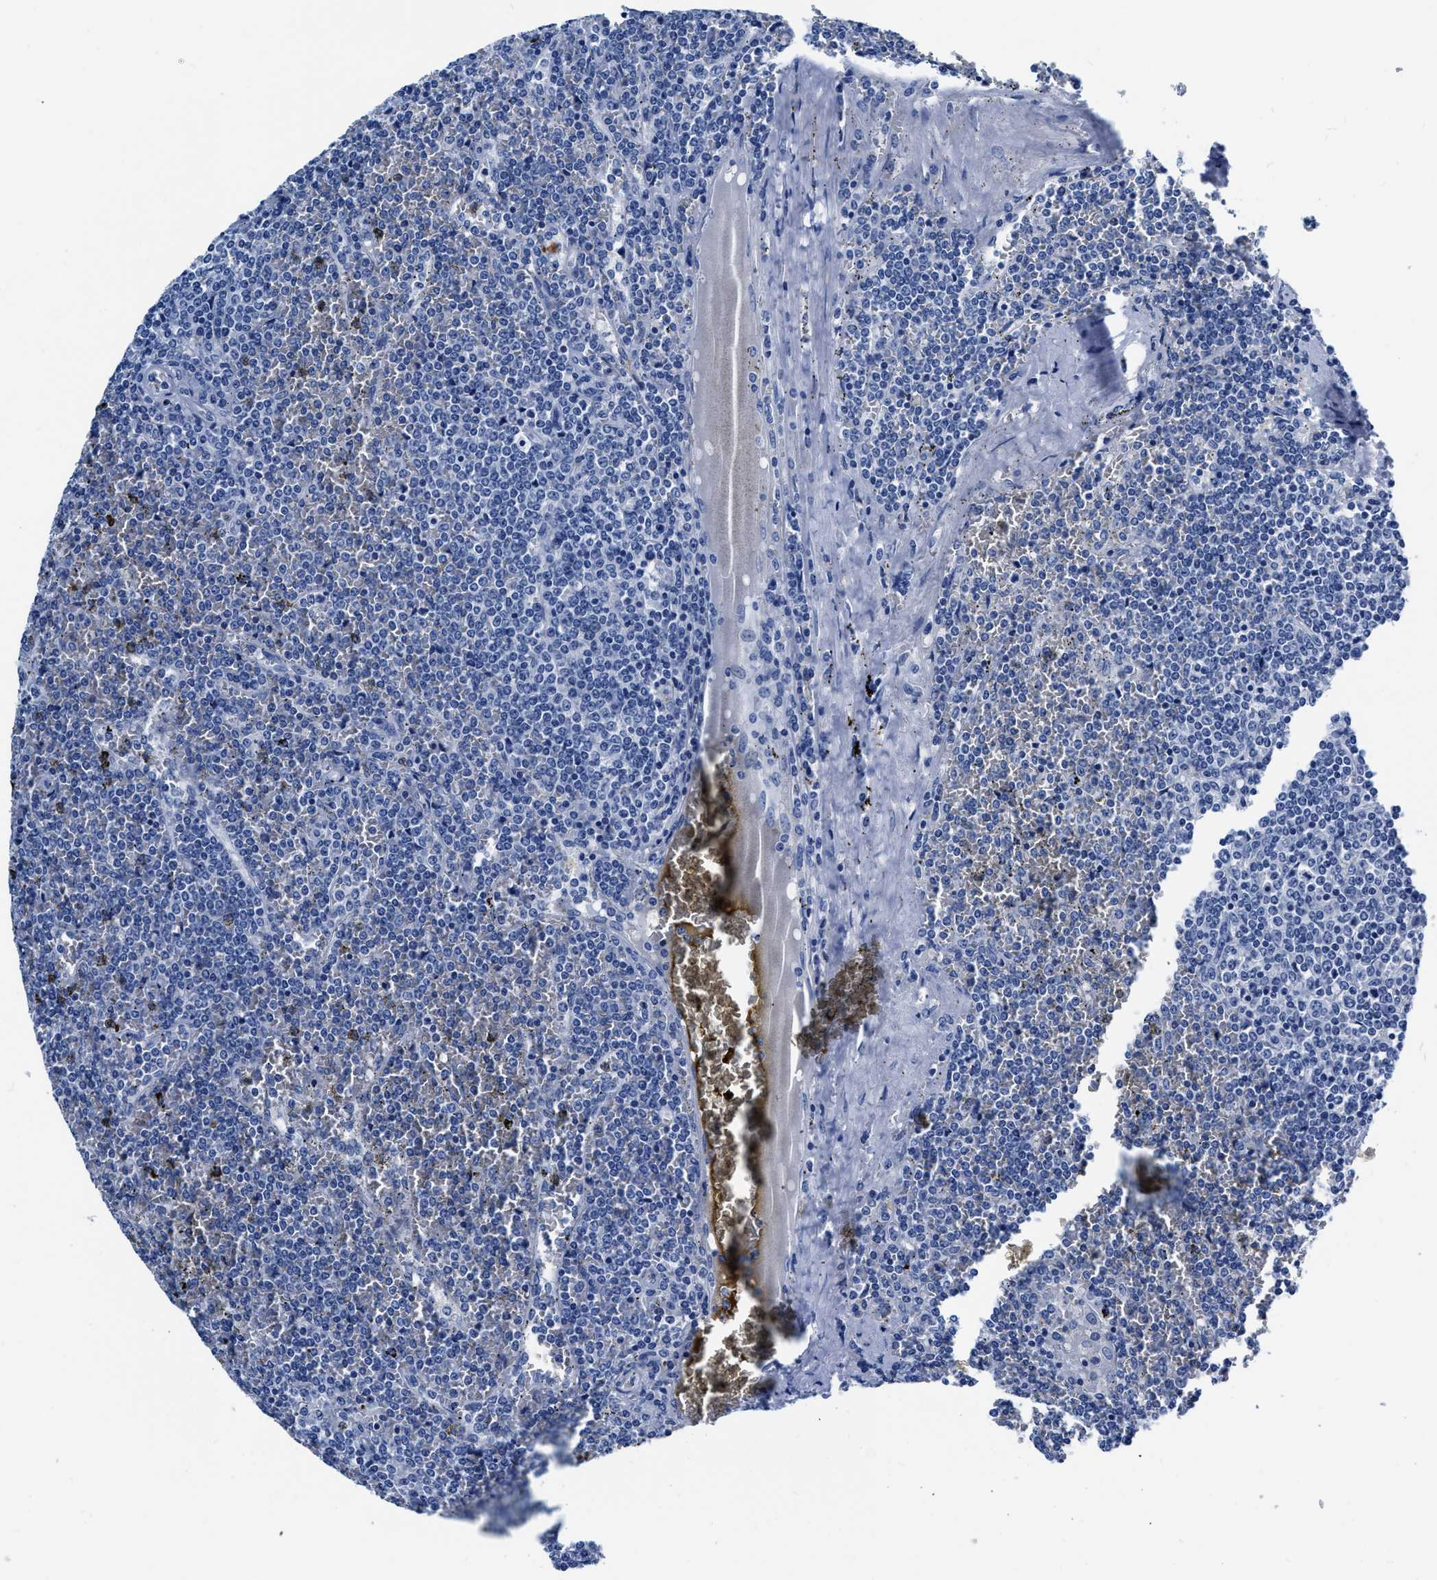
{"staining": {"intensity": "negative", "quantity": "none", "location": "none"}, "tissue": "lymphoma", "cell_type": "Tumor cells", "image_type": "cancer", "snomed": [{"axis": "morphology", "description": "Malignant lymphoma, non-Hodgkin's type, Low grade"}, {"axis": "topography", "description": "Spleen"}], "caption": "This is an immunohistochemistry (IHC) photomicrograph of human lymphoma. There is no positivity in tumor cells.", "gene": "CER1", "patient": {"sex": "female", "age": 19}}